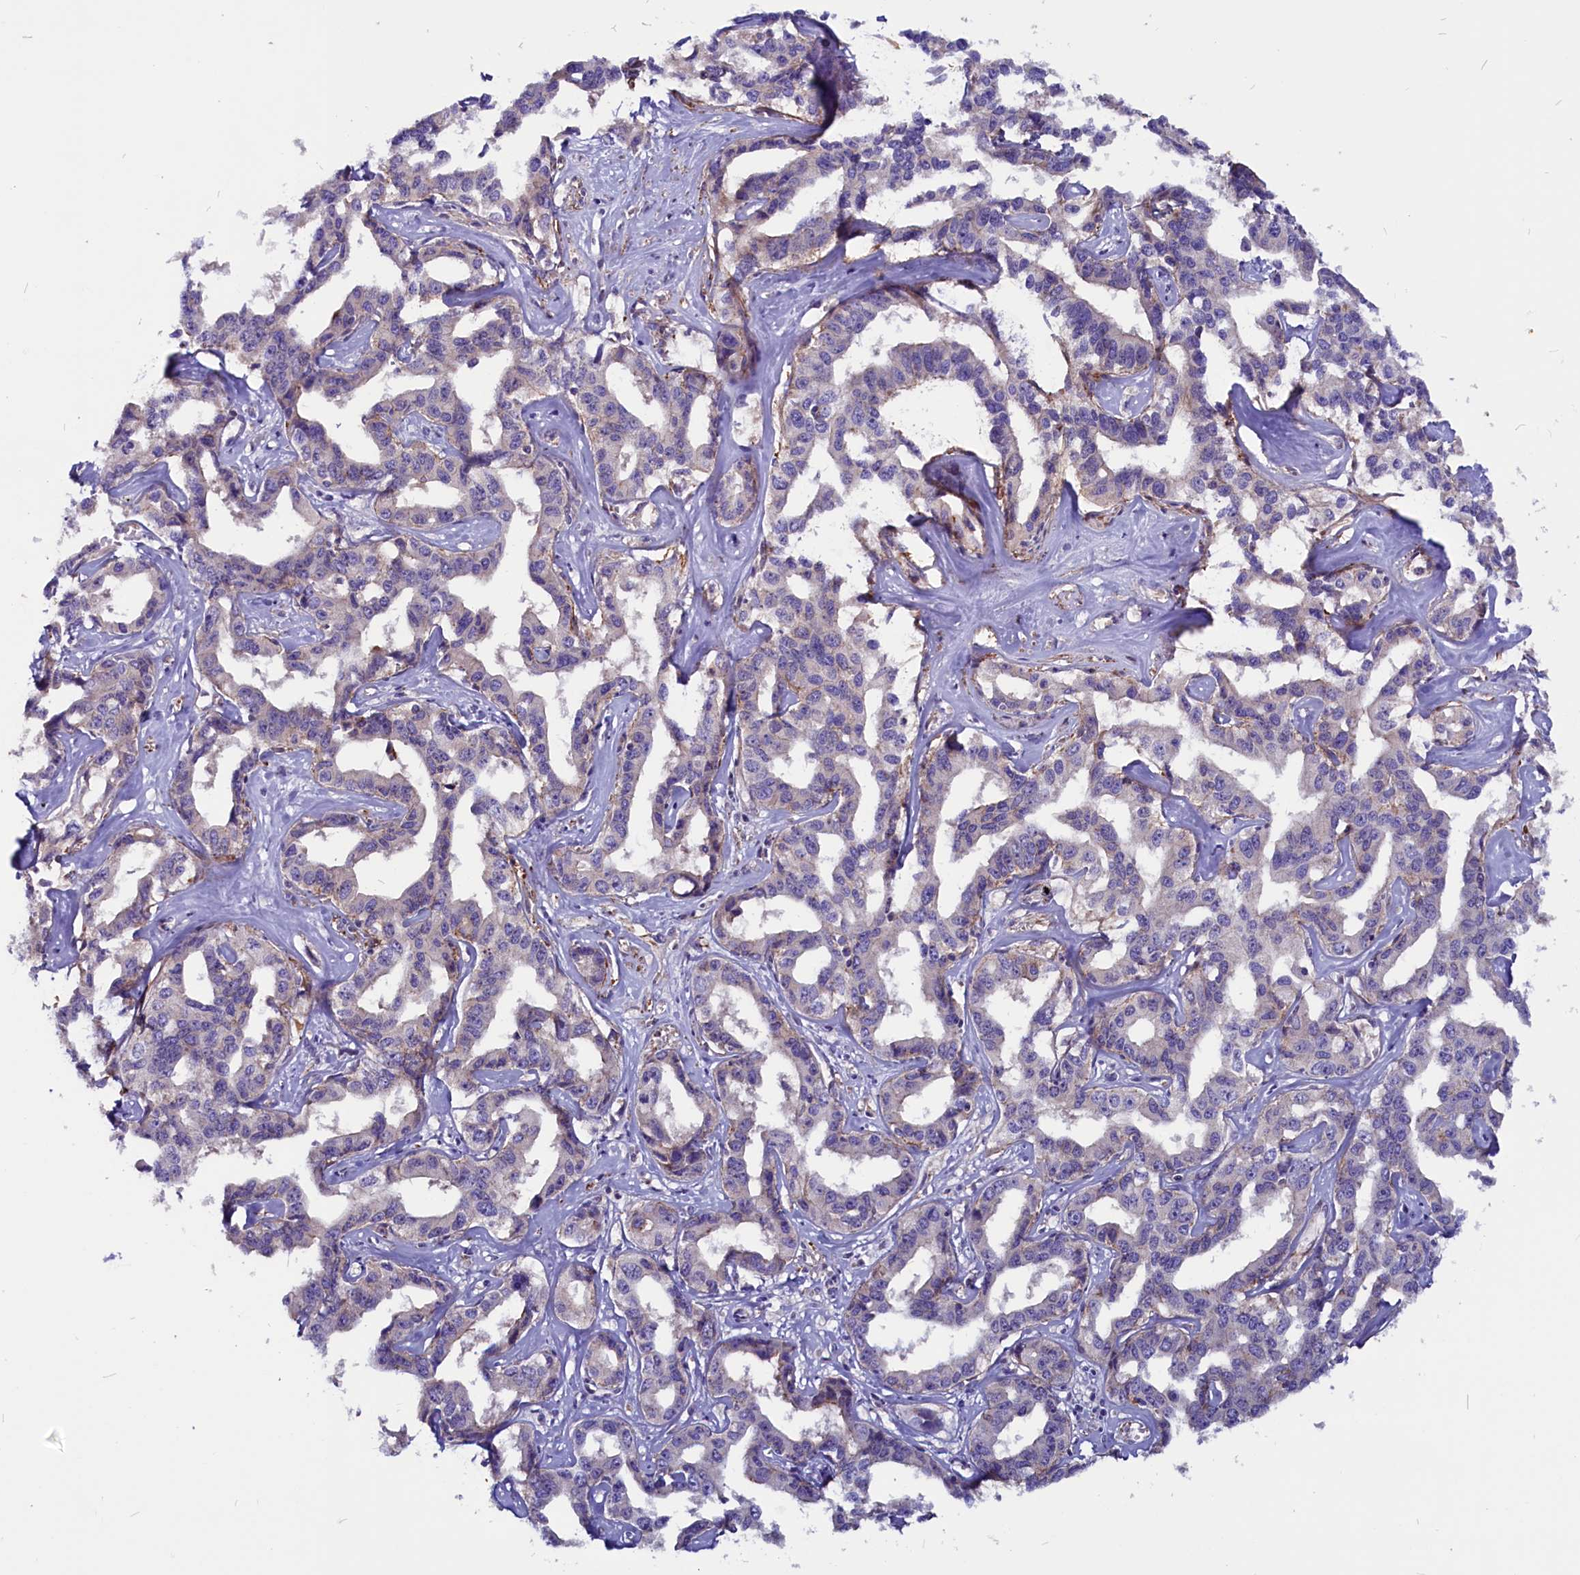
{"staining": {"intensity": "weak", "quantity": "<25%", "location": "cytoplasmic/membranous"}, "tissue": "liver cancer", "cell_type": "Tumor cells", "image_type": "cancer", "snomed": [{"axis": "morphology", "description": "Cholangiocarcinoma"}, {"axis": "topography", "description": "Liver"}], "caption": "Human cholangiocarcinoma (liver) stained for a protein using immunohistochemistry demonstrates no staining in tumor cells.", "gene": "ZNF749", "patient": {"sex": "male", "age": 59}}